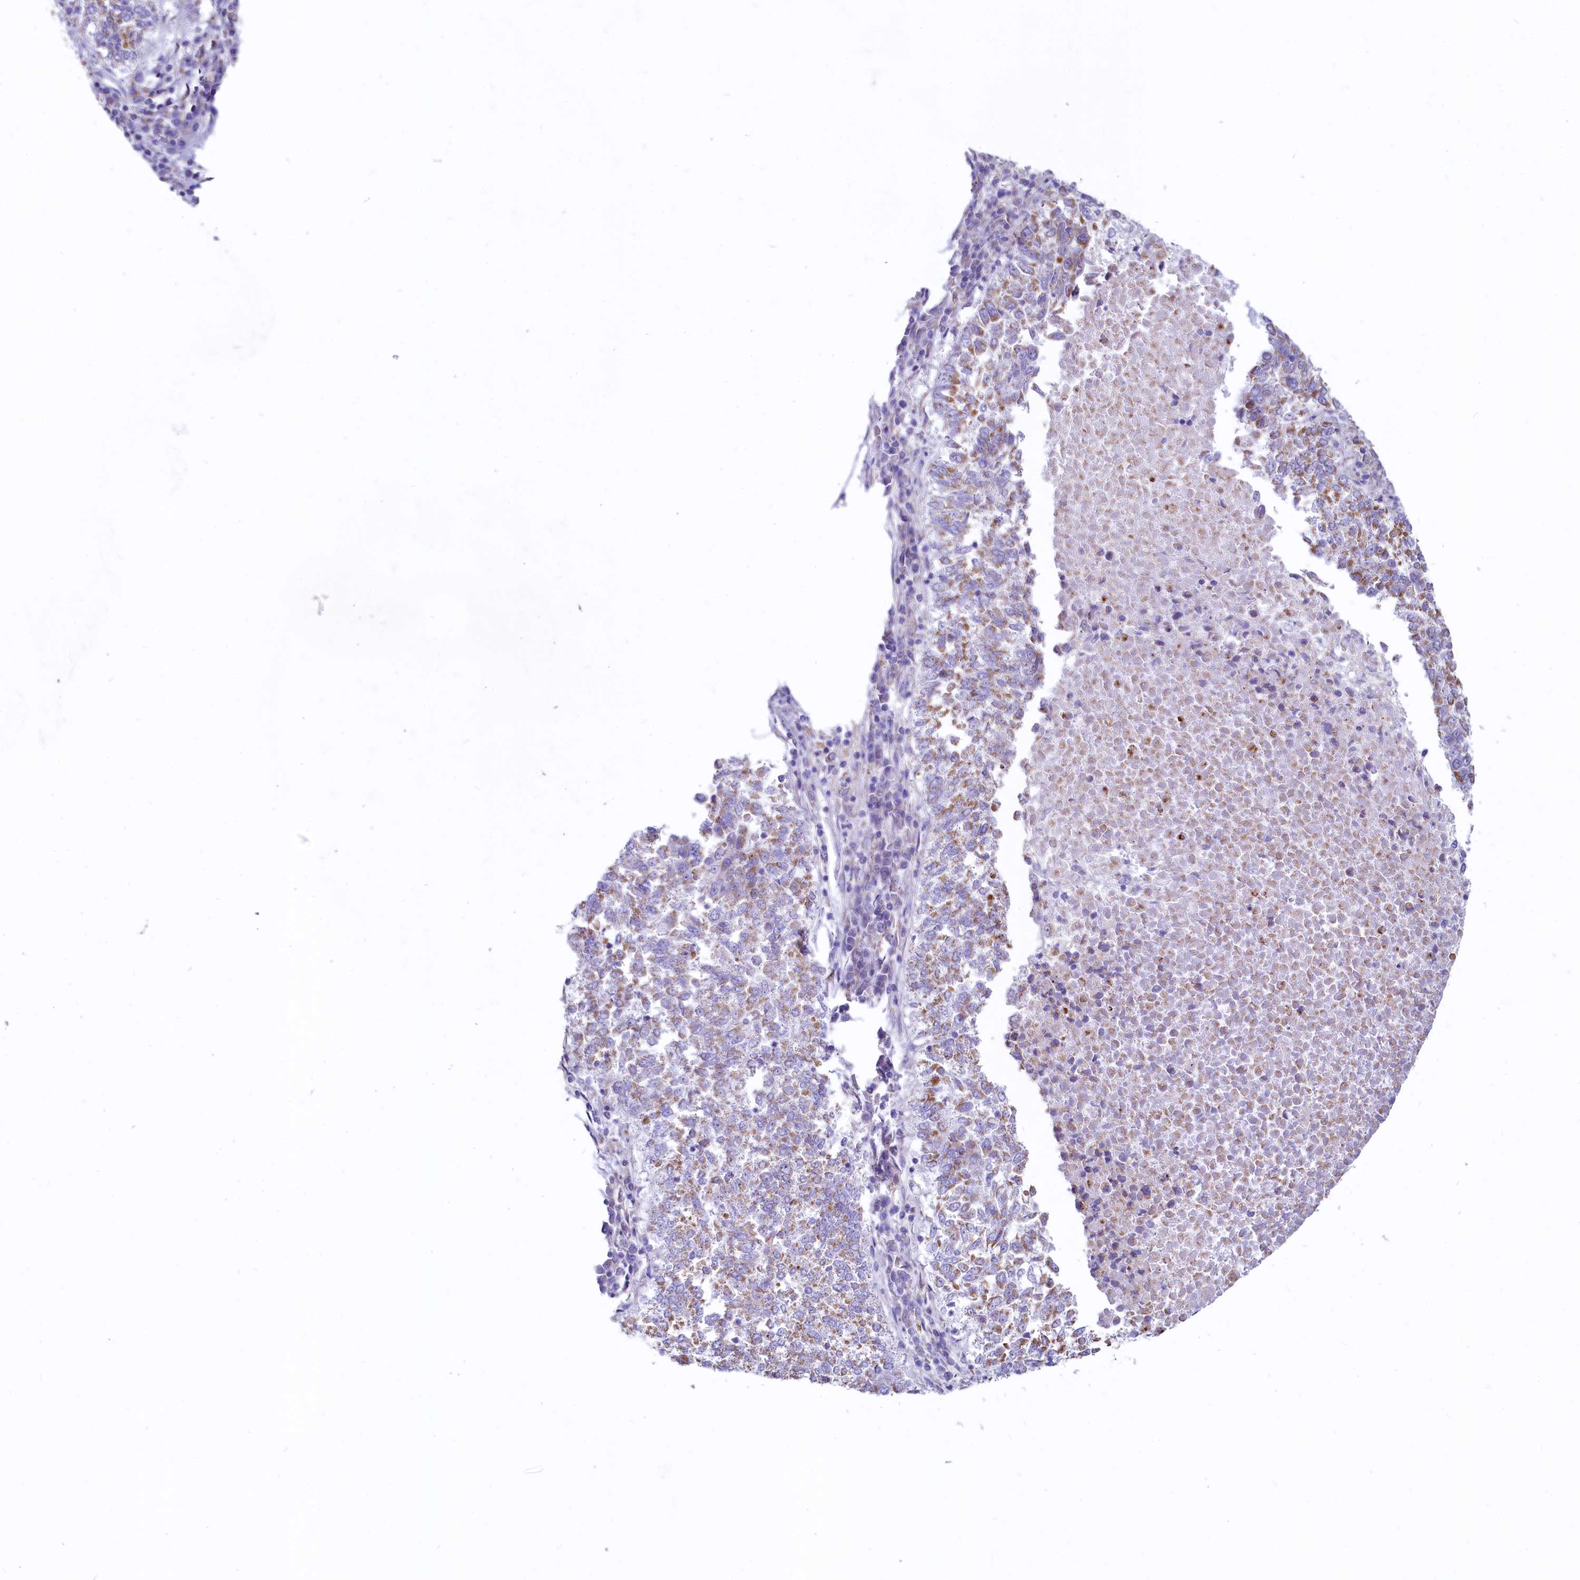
{"staining": {"intensity": "moderate", "quantity": "25%-75%", "location": "cytoplasmic/membranous"}, "tissue": "lung cancer", "cell_type": "Tumor cells", "image_type": "cancer", "snomed": [{"axis": "morphology", "description": "Squamous cell carcinoma, NOS"}, {"axis": "topography", "description": "Lung"}], "caption": "A brown stain shows moderate cytoplasmic/membranous expression of a protein in human lung squamous cell carcinoma tumor cells. The staining is performed using DAB (3,3'-diaminobenzidine) brown chromogen to label protein expression. The nuclei are counter-stained blue using hematoxylin.", "gene": "VWCE", "patient": {"sex": "male", "age": 73}}